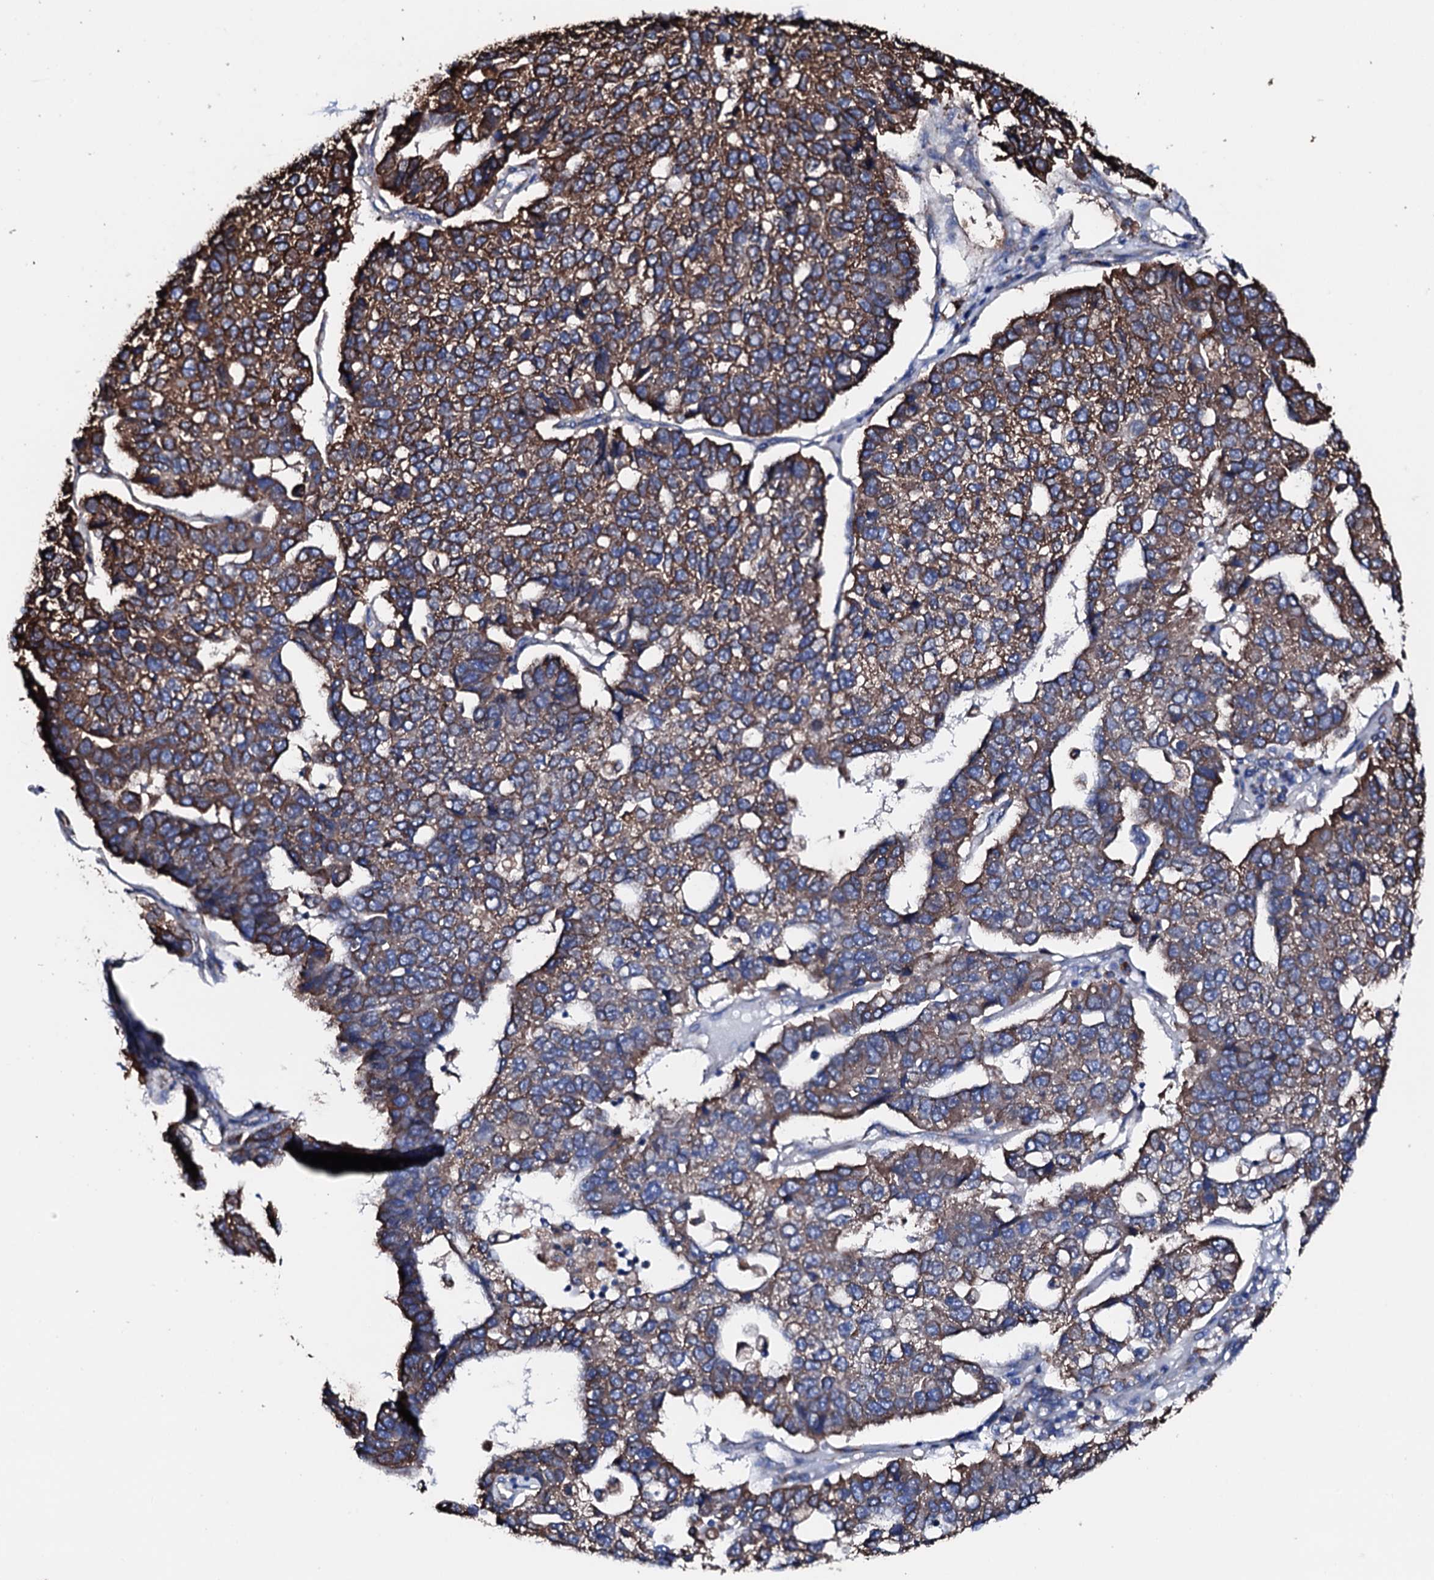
{"staining": {"intensity": "strong", "quantity": "25%-75%", "location": "cytoplasmic/membranous"}, "tissue": "pancreatic cancer", "cell_type": "Tumor cells", "image_type": "cancer", "snomed": [{"axis": "morphology", "description": "Adenocarcinoma, NOS"}, {"axis": "topography", "description": "Pancreas"}], "caption": "Pancreatic cancer was stained to show a protein in brown. There is high levels of strong cytoplasmic/membranous expression in about 25%-75% of tumor cells.", "gene": "AMDHD1", "patient": {"sex": "female", "age": 61}}